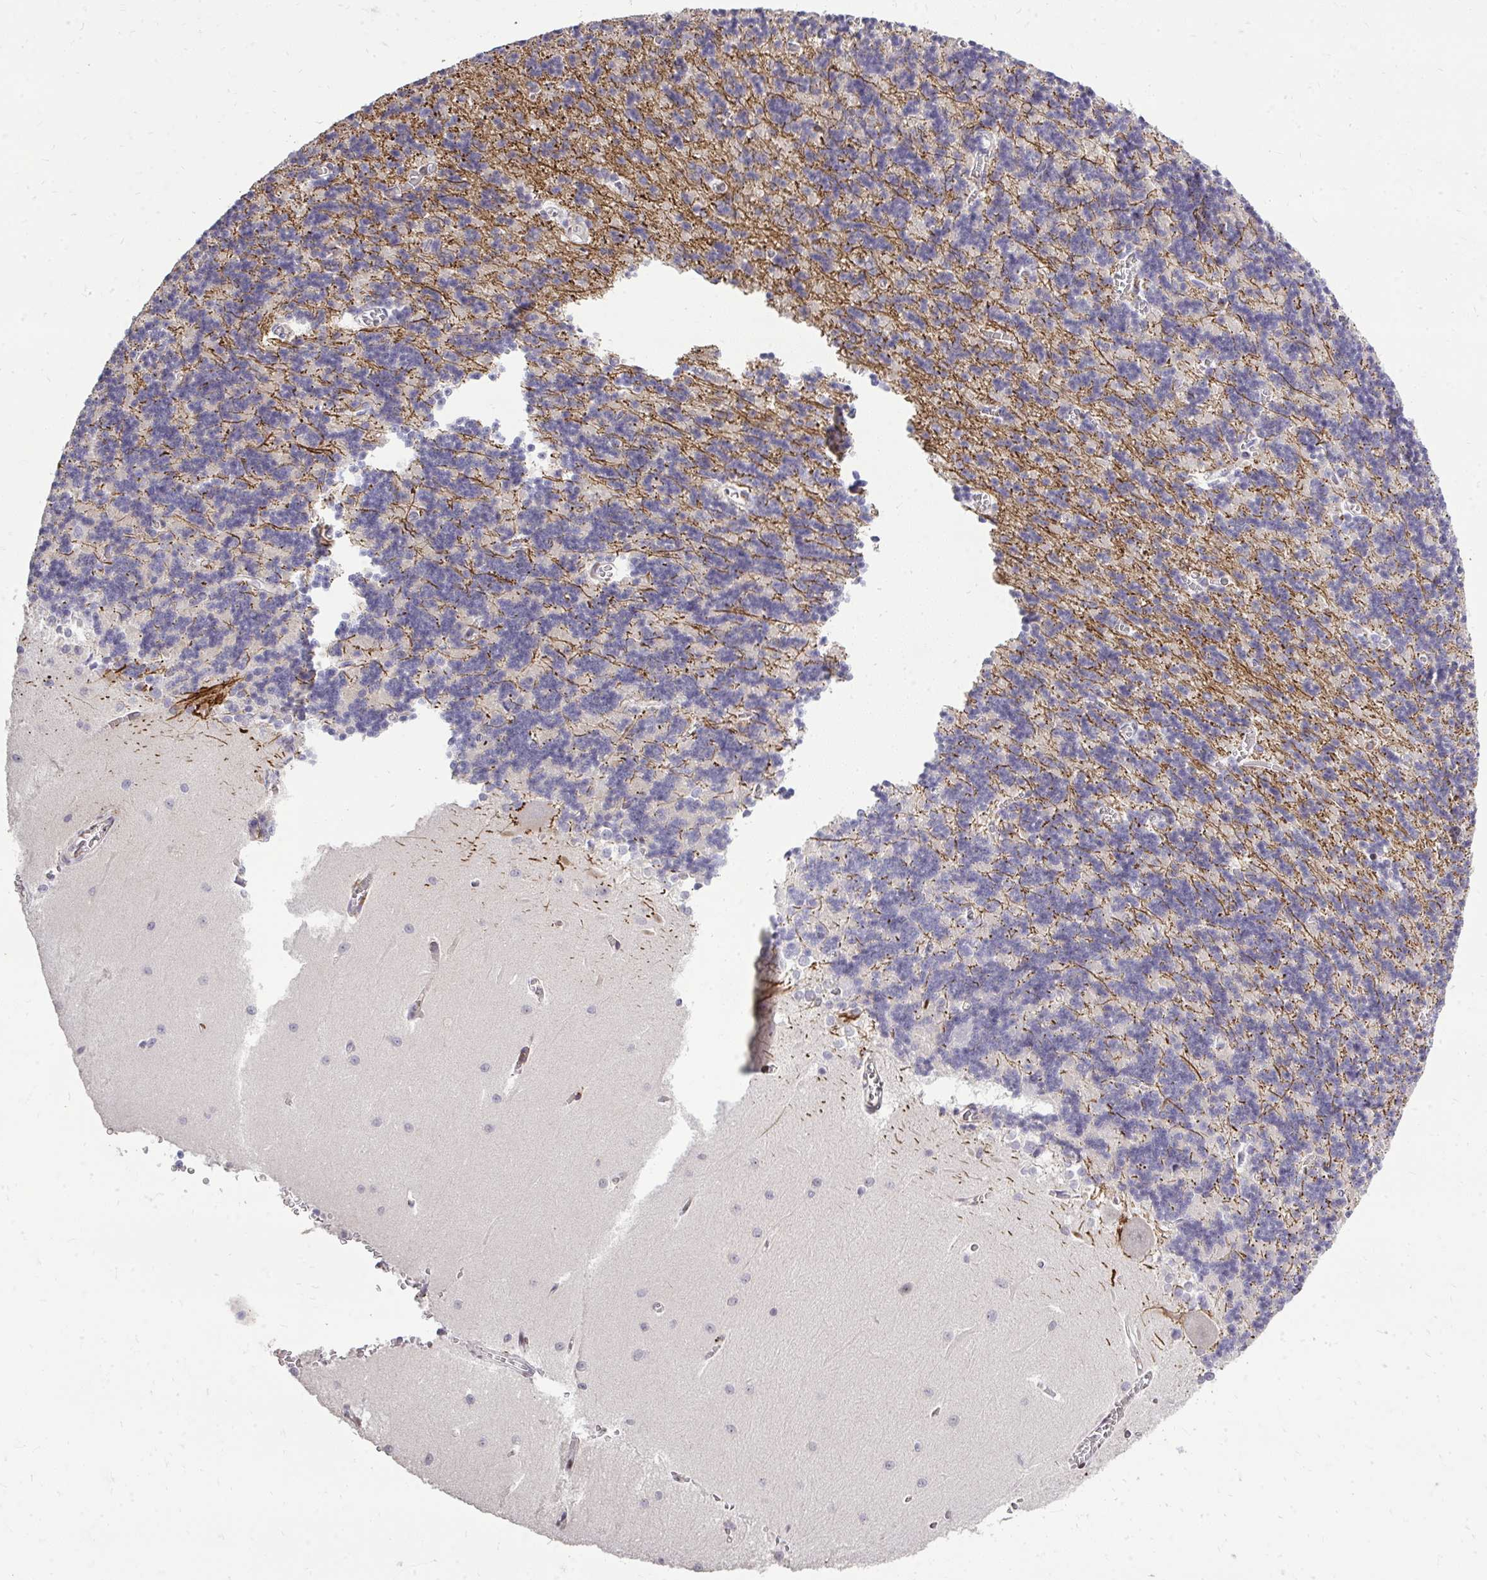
{"staining": {"intensity": "moderate", "quantity": "25%-75%", "location": "cytoplasmic/membranous"}, "tissue": "cerebellum", "cell_type": "Cells in granular layer", "image_type": "normal", "snomed": [{"axis": "morphology", "description": "Normal tissue, NOS"}, {"axis": "topography", "description": "Cerebellum"}], "caption": "Cells in granular layer demonstrate moderate cytoplasmic/membranous positivity in about 25%-75% of cells in benign cerebellum.", "gene": "FOXN3", "patient": {"sex": "male", "age": 37}}